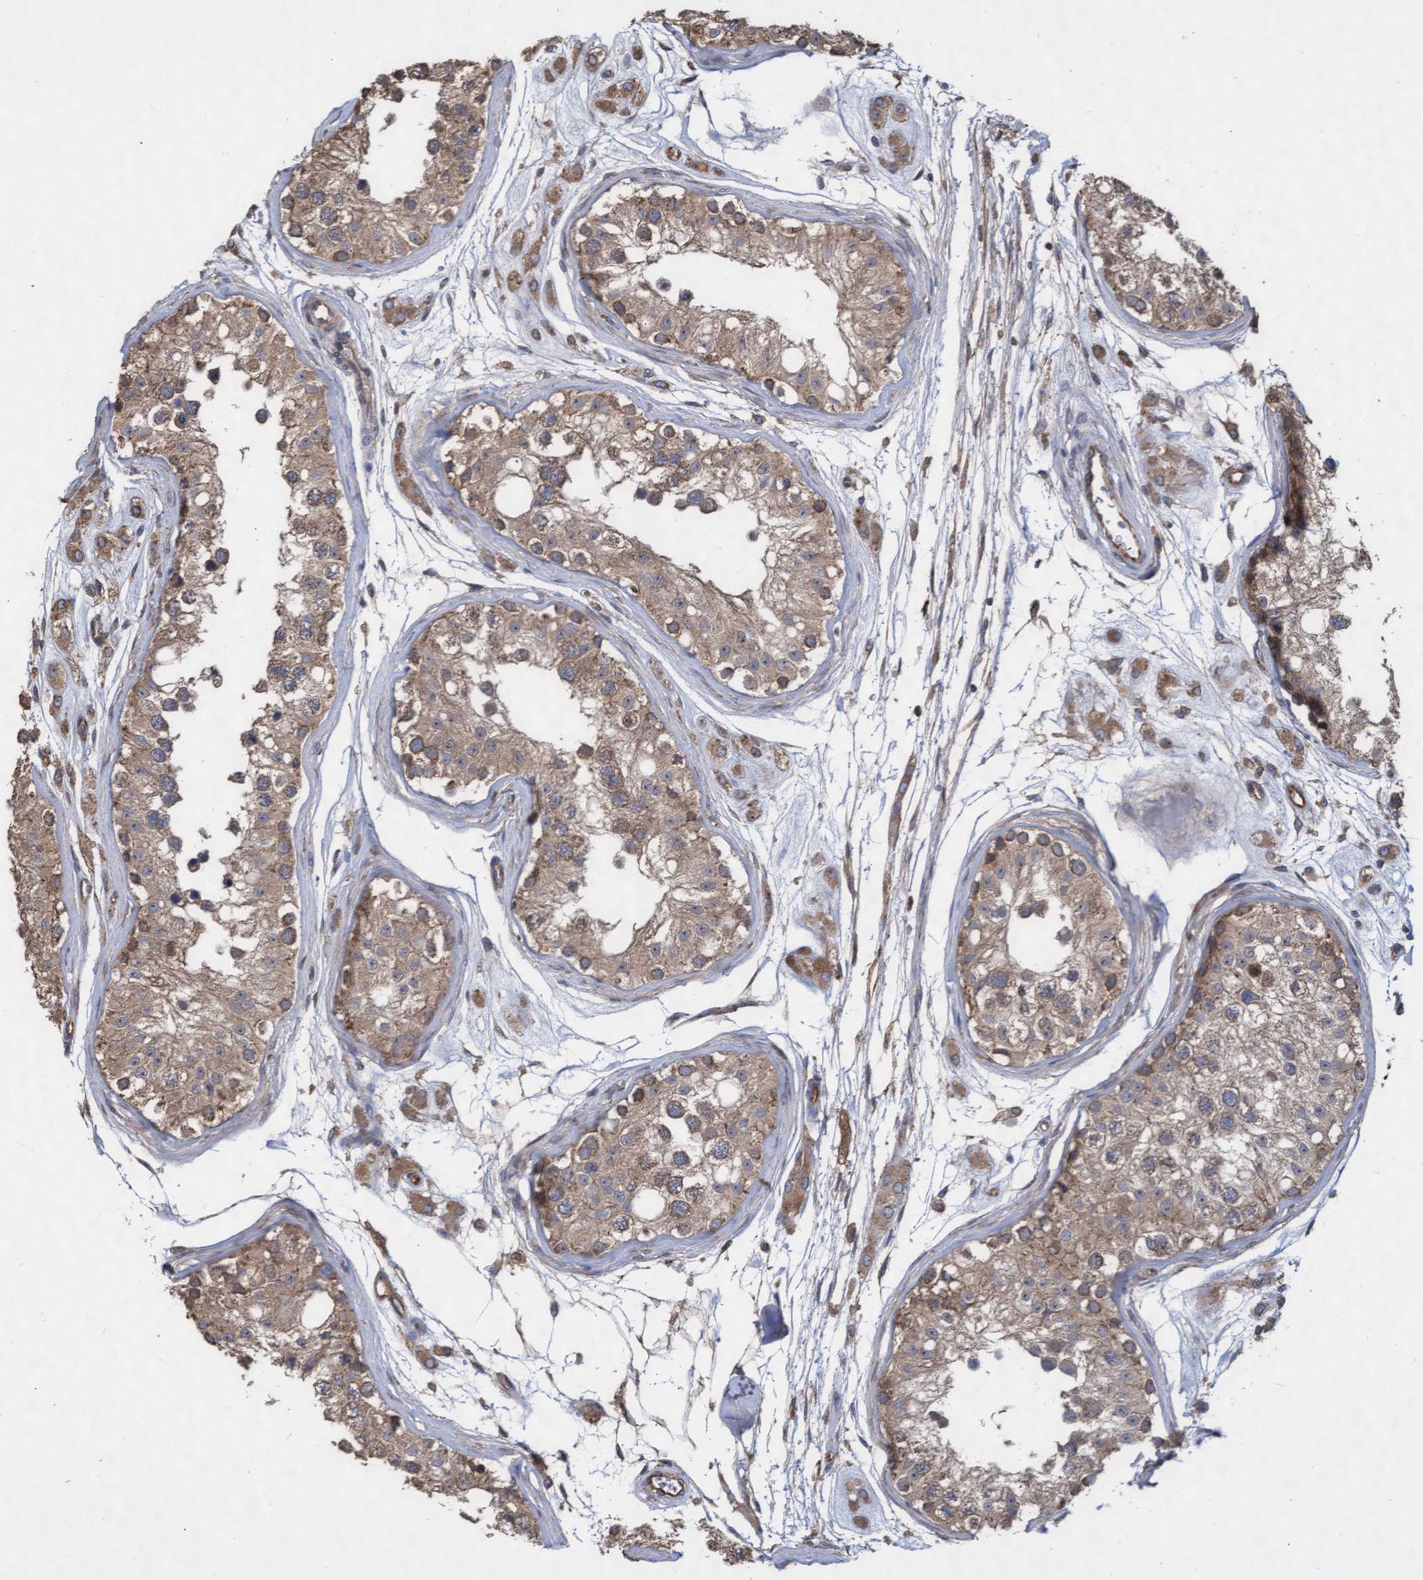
{"staining": {"intensity": "moderate", "quantity": ">75%", "location": "cytoplasmic/membranous"}, "tissue": "testis", "cell_type": "Cells in seminiferous ducts", "image_type": "normal", "snomed": [{"axis": "morphology", "description": "Normal tissue, NOS"}, {"axis": "morphology", "description": "Adenocarcinoma, metastatic, NOS"}, {"axis": "topography", "description": "Testis"}], "caption": "Immunohistochemical staining of normal testis exhibits >75% levels of moderate cytoplasmic/membranous protein expression in about >75% of cells in seminiferous ducts. The staining was performed using DAB to visualize the protein expression in brown, while the nuclei were stained in blue with hematoxylin (Magnification: 20x).", "gene": "ABCF2", "patient": {"sex": "male", "age": 26}}